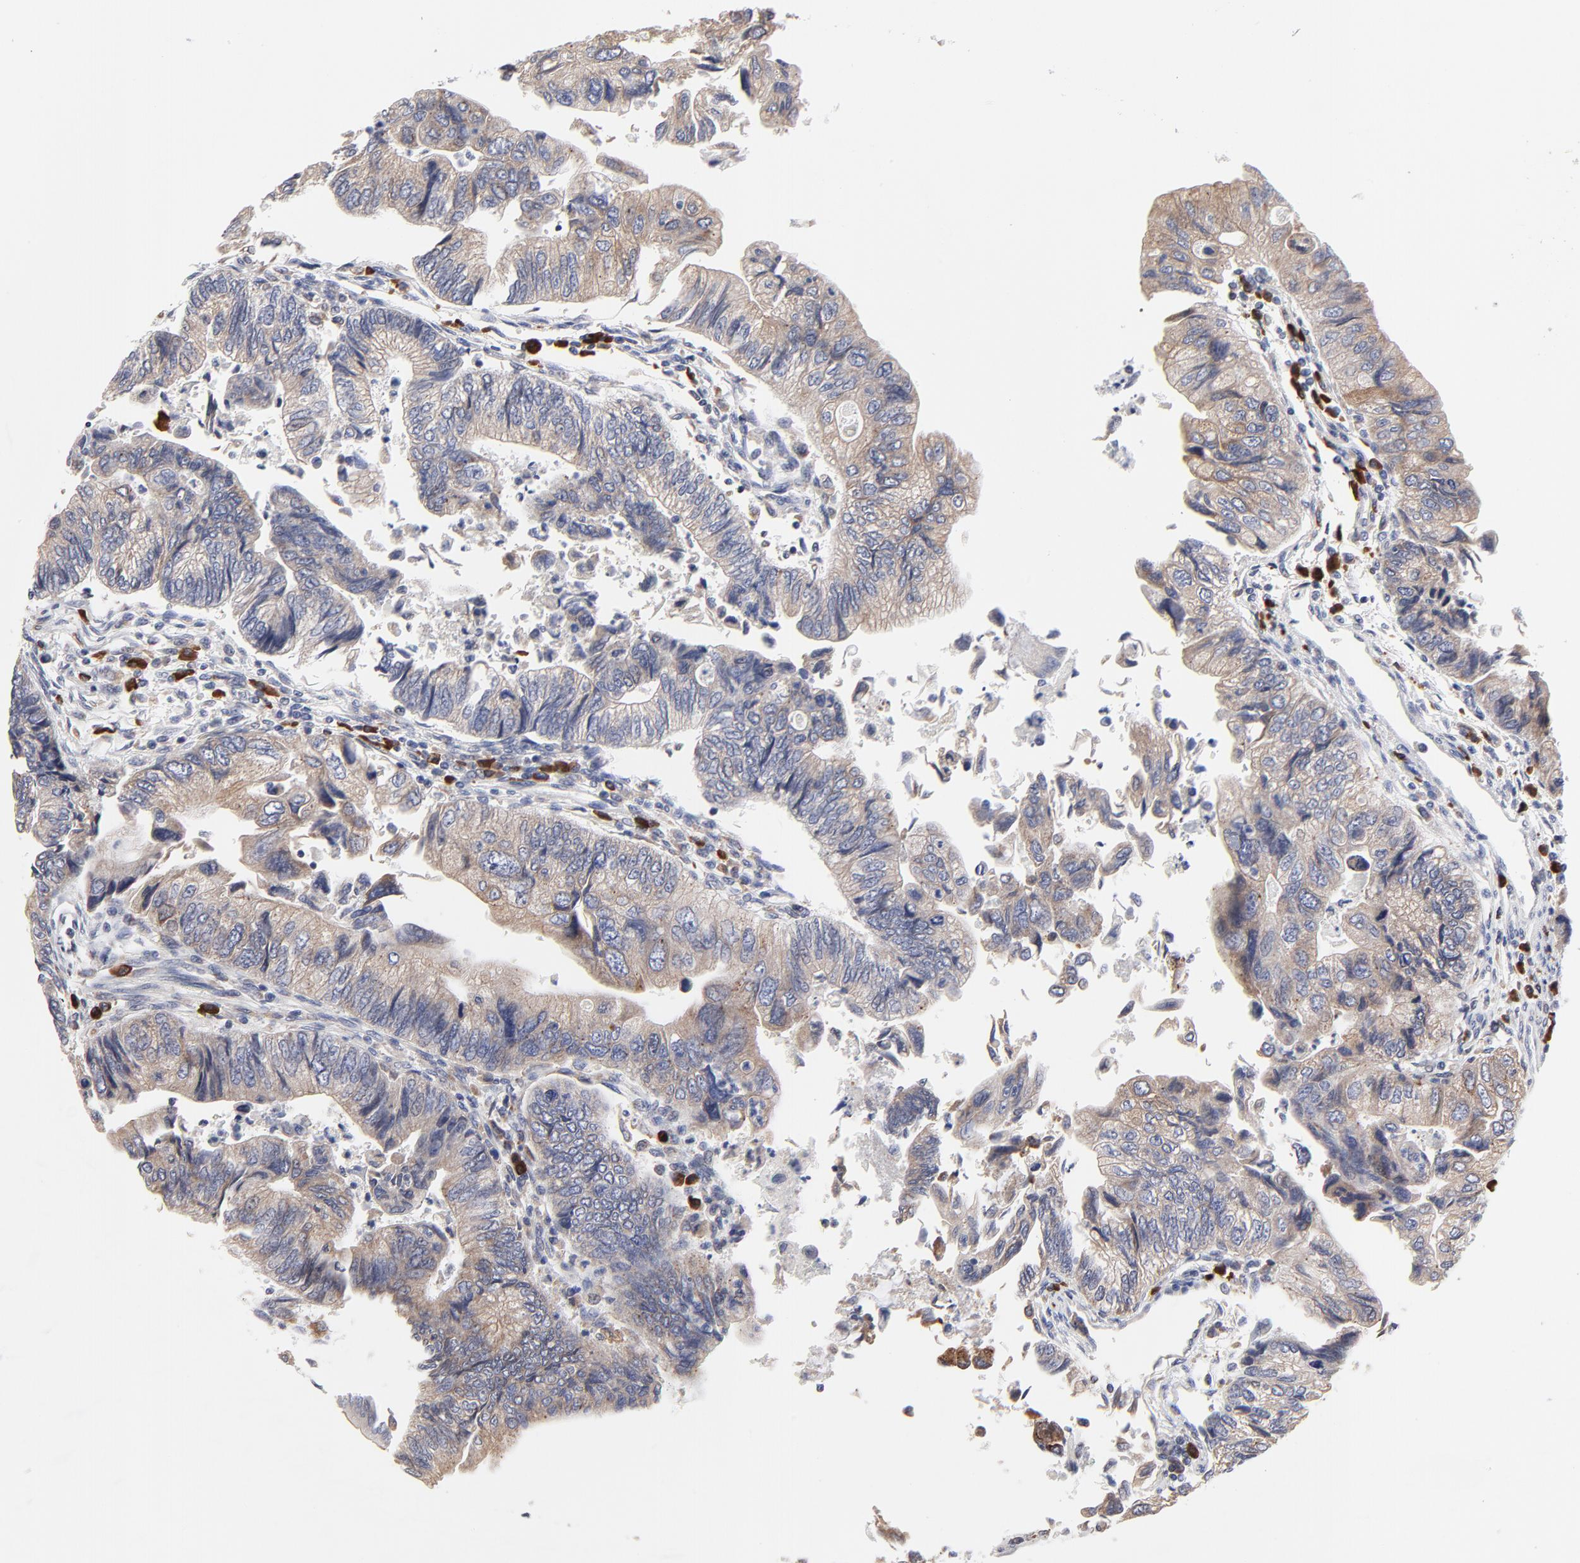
{"staining": {"intensity": "weak", "quantity": ">75%", "location": "cytoplasmic/membranous"}, "tissue": "colorectal cancer", "cell_type": "Tumor cells", "image_type": "cancer", "snomed": [{"axis": "morphology", "description": "Adenocarcinoma, NOS"}, {"axis": "topography", "description": "Colon"}], "caption": "Colorectal cancer (adenocarcinoma) stained with a protein marker reveals weak staining in tumor cells.", "gene": "TRIM22", "patient": {"sex": "female", "age": 11}}